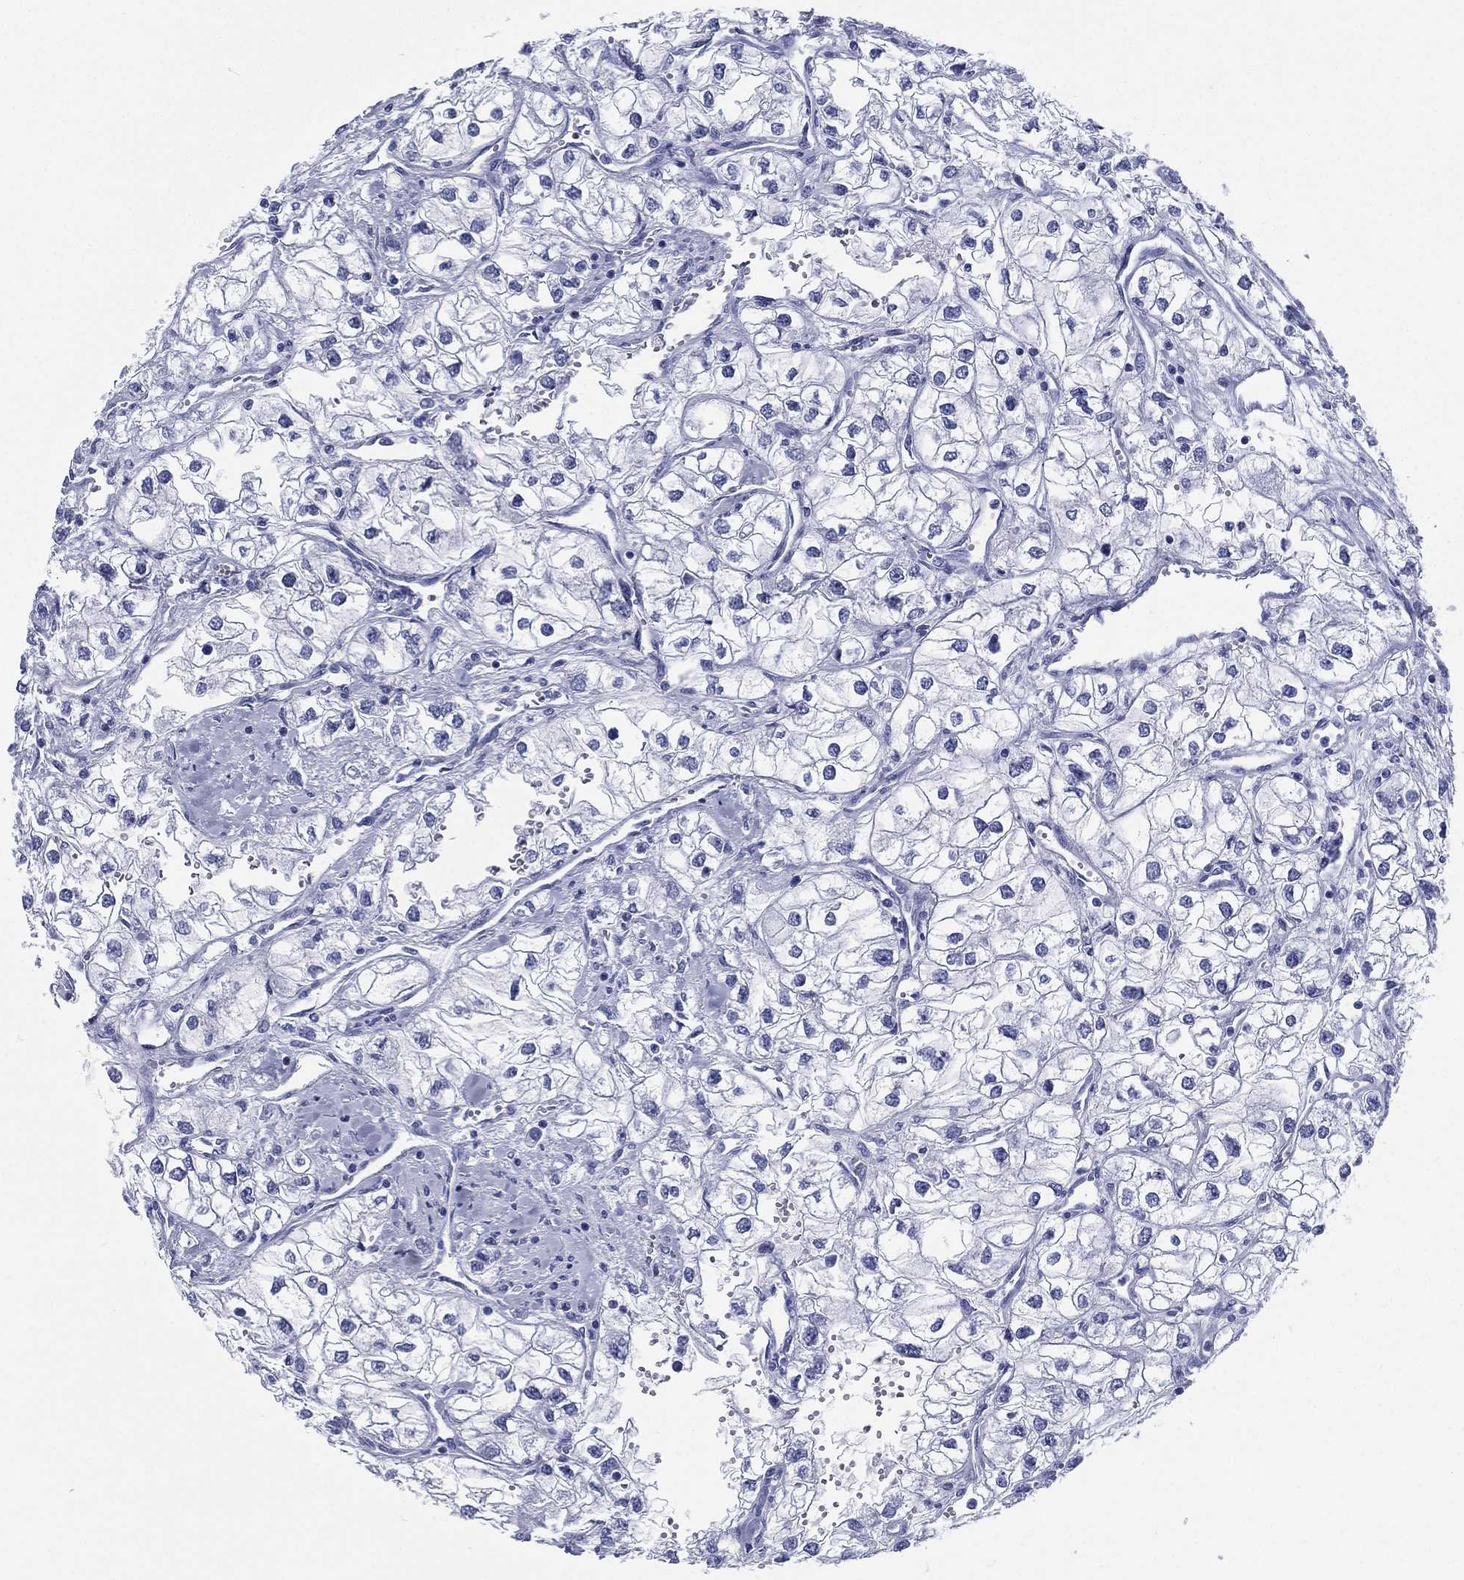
{"staining": {"intensity": "negative", "quantity": "none", "location": "none"}, "tissue": "renal cancer", "cell_type": "Tumor cells", "image_type": "cancer", "snomed": [{"axis": "morphology", "description": "Adenocarcinoma, NOS"}, {"axis": "topography", "description": "Kidney"}], "caption": "Renal cancer (adenocarcinoma) was stained to show a protein in brown. There is no significant expression in tumor cells.", "gene": "RSPH4A", "patient": {"sex": "male", "age": 59}}